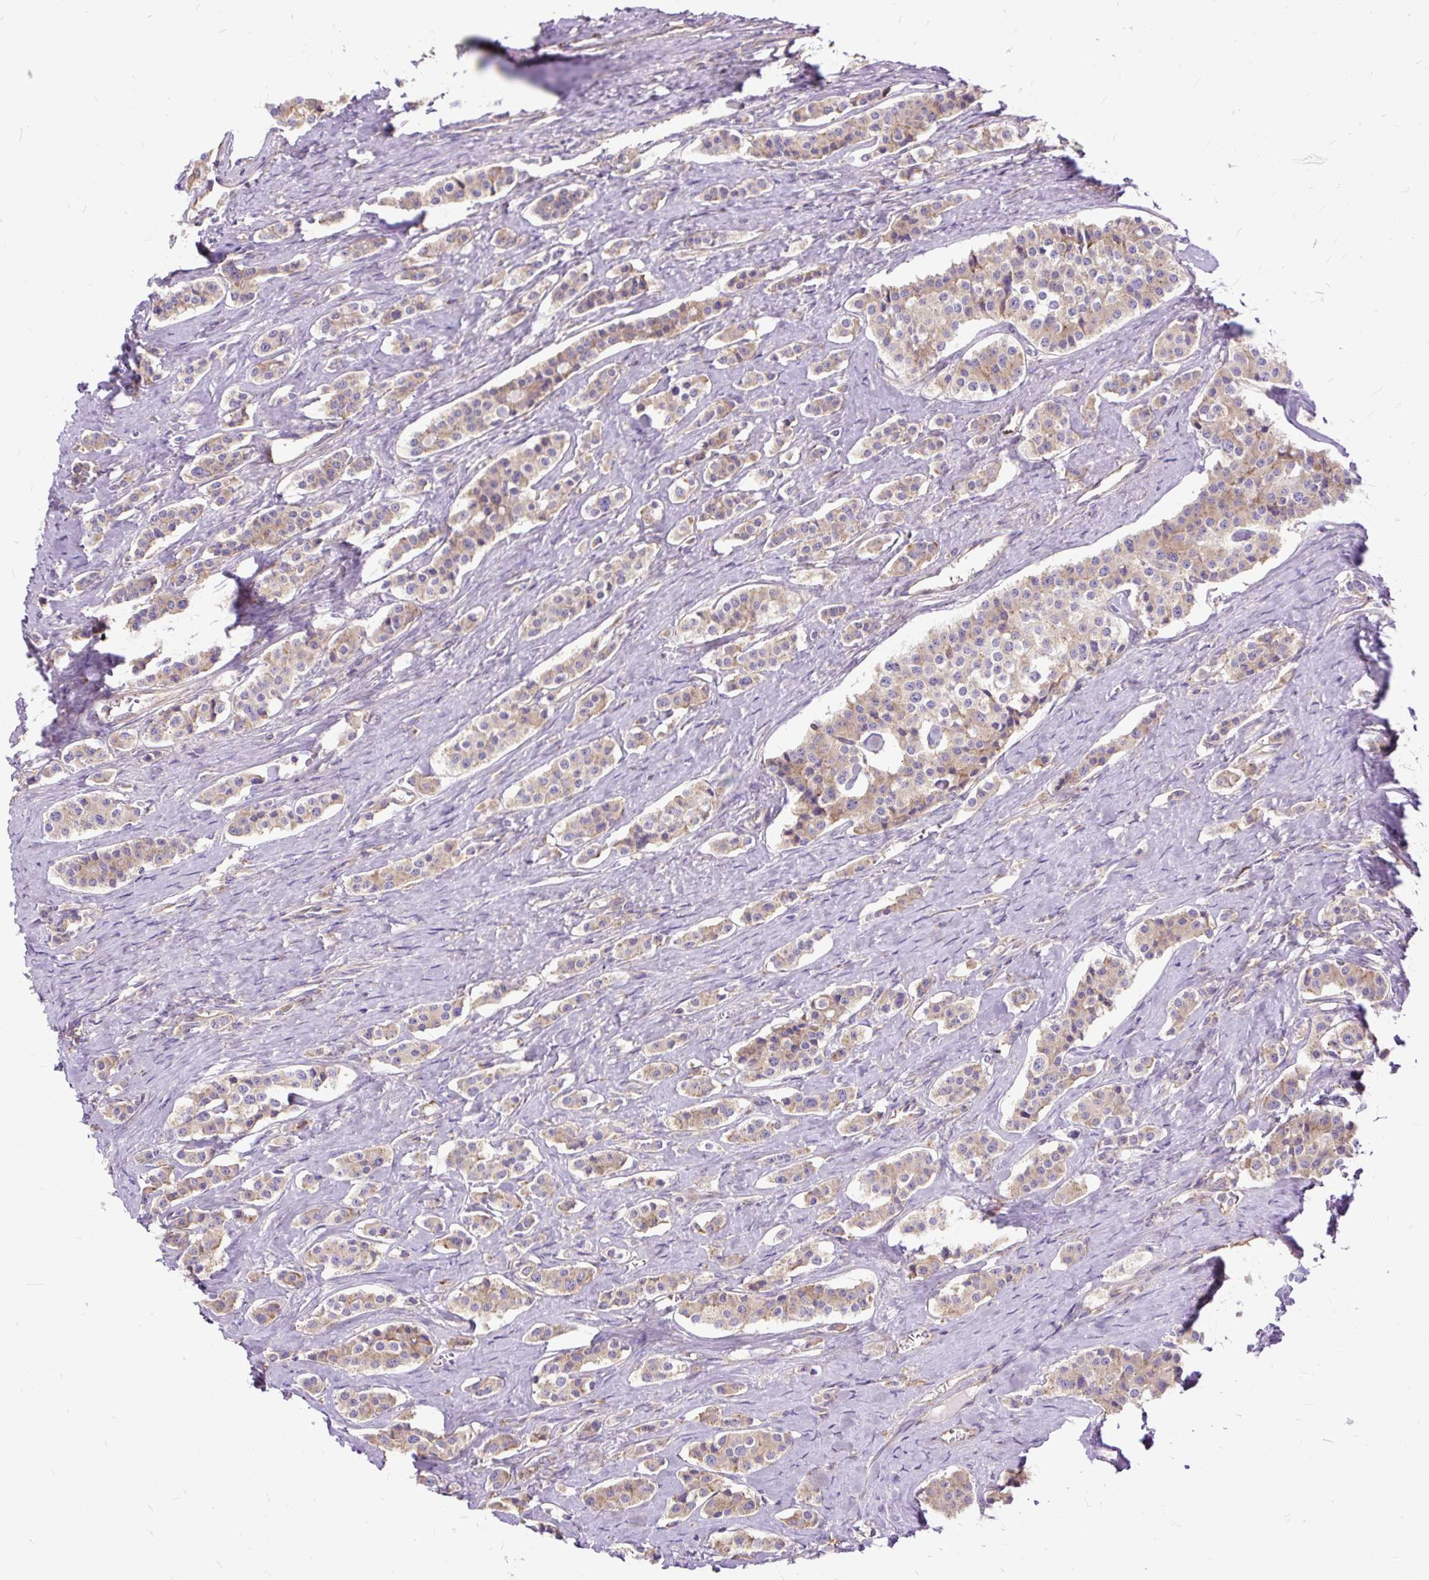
{"staining": {"intensity": "weak", "quantity": ">75%", "location": "cytoplasmic/membranous"}, "tissue": "carcinoid", "cell_type": "Tumor cells", "image_type": "cancer", "snomed": [{"axis": "morphology", "description": "Carcinoid, malignant, NOS"}, {"axis": "topography", "description": "Small intestine"}], "caption": "Immunohistochemical staining of human carcinoid (malignant) shows low levels of weak cytoplasmic/membranous protein staining in about >75% of tumor cells.", "gene": "RPS5", "patient": {"sex": "male", "age": 63}}